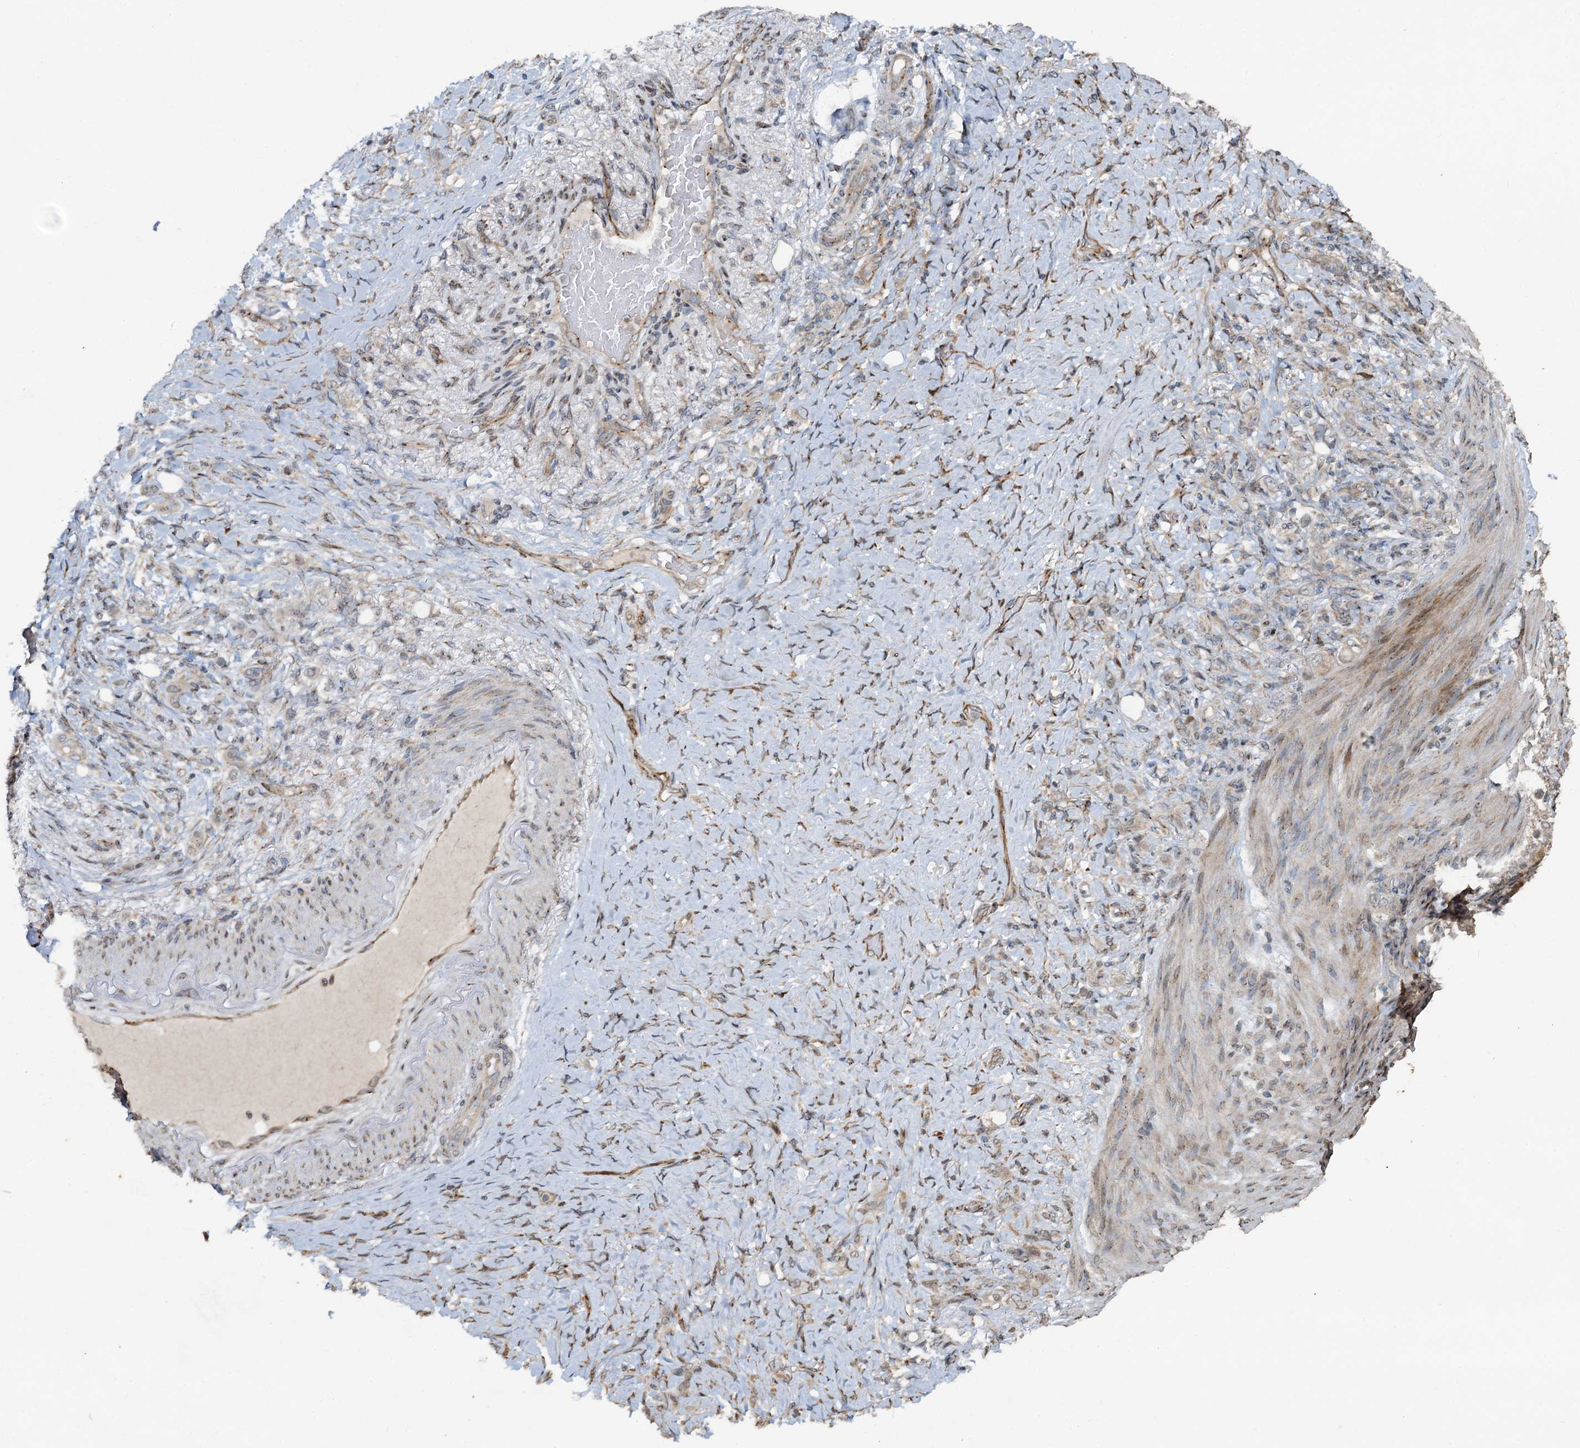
{"staining": {"intensity": "negative", "quantity": "none", "location": "none"}, "tissue": "stomach cancer", "cell_type": "Tumor cells", "image_type": "cancer", "snomed": [{"axis": "morphology", "description": "Adenocarcinoma, NOS"}, {"axis": "topography", "description": "Stomach"}], "caption": "IHC image of neoplastic tissue: adenocarcinoma (stomach) stained with DAB (3,3'-diaminobenzidine) reveals no significant protein positivity in tumor cells. The staining was performed using DAB to visualize the protein expression in brown, while the nuclei were stained in blue with hematoxylin (Magnification: 20x).", "gene": "CEP68", "patient": {"sex": "female", "age": 79}}